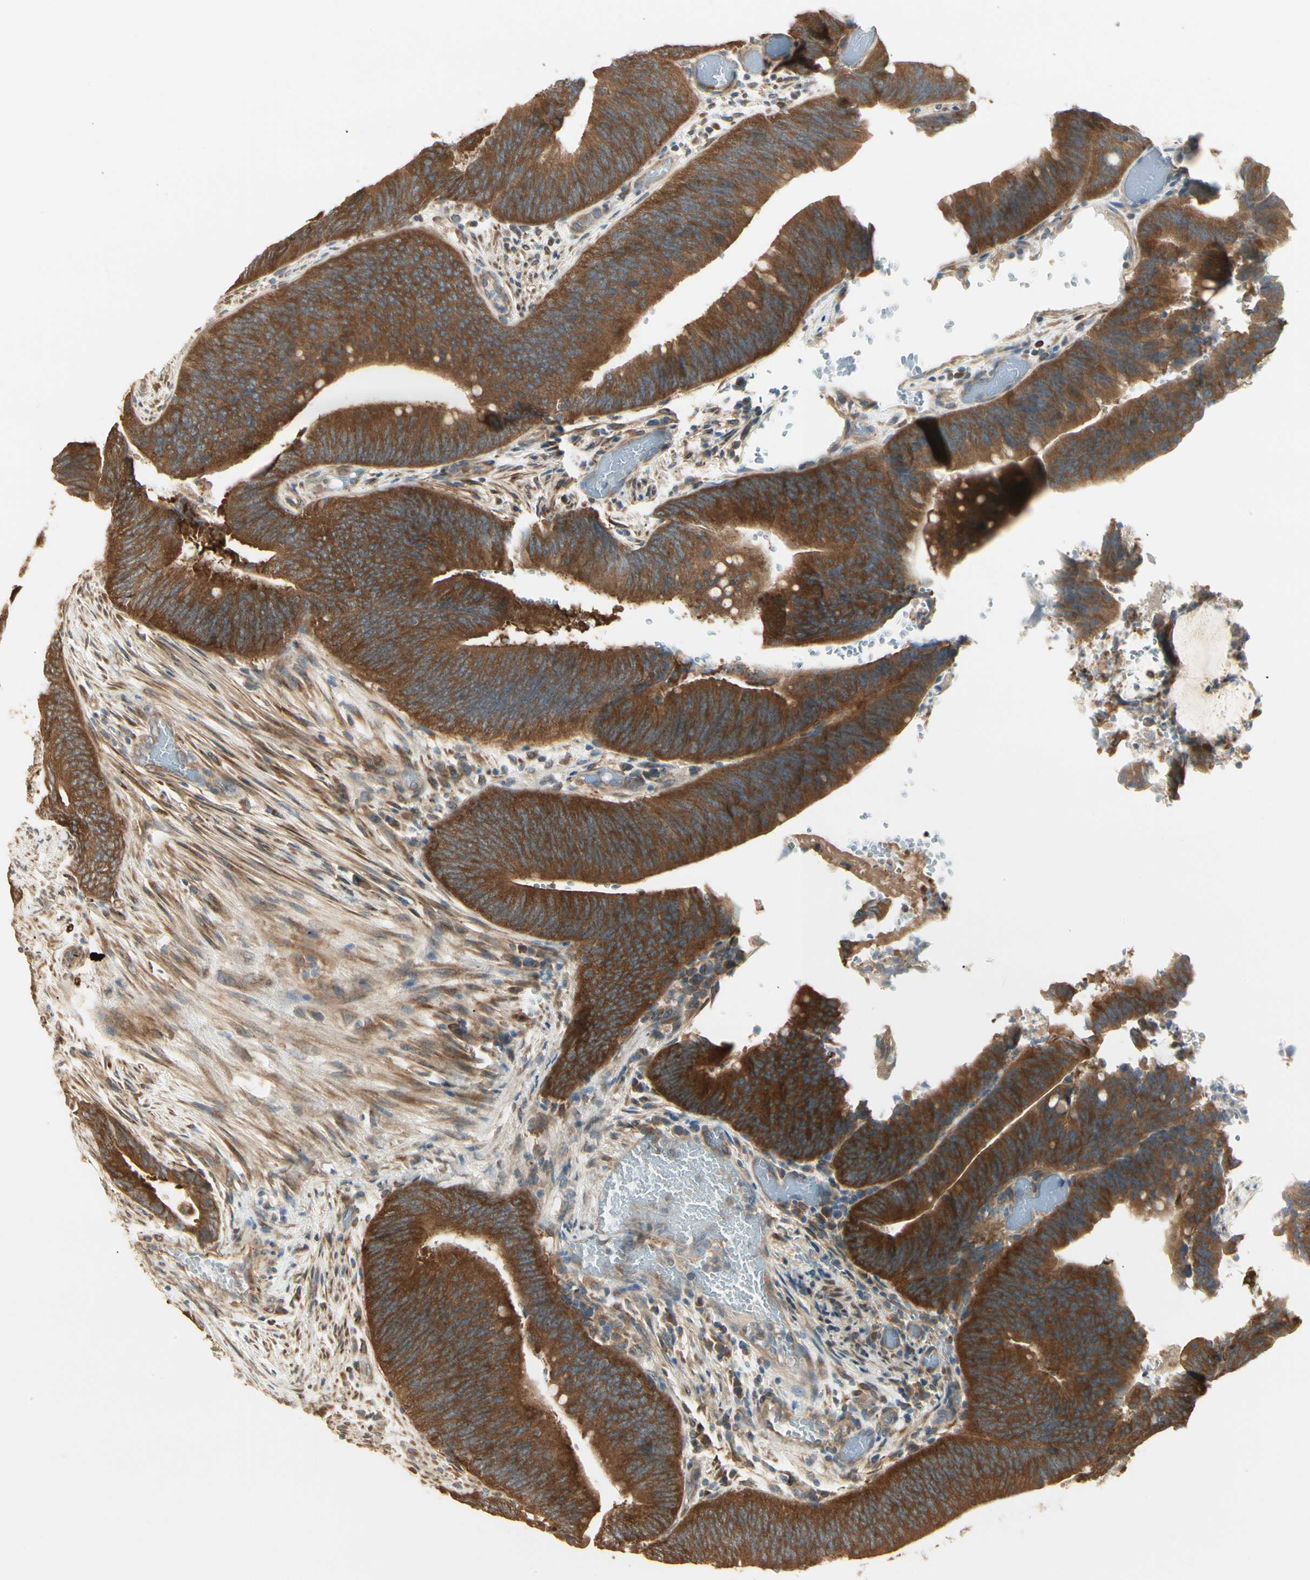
{"staining": {"intensity": "strong", "quantity": ">75%", "location": "cytoplasmic/membranous"}, "tissue": "colorectal cancer", "cell_type": "Tumor cells", "image_type": "cancer", "snomed": [{"axis": "morphology", "description": "Adenocarcinoma, NOS"}, {"axis": "topography", "description": "Rectum"}], "caption": "This micrograph exhibits IHC staining of human colorectal cancer (adenocarcinoma), with high strong cytoplasmic/membranous expression in approximately >75% of tumor cells.", "gene": "IRAG1", "patient": {"sex": "female", "age": 66}}